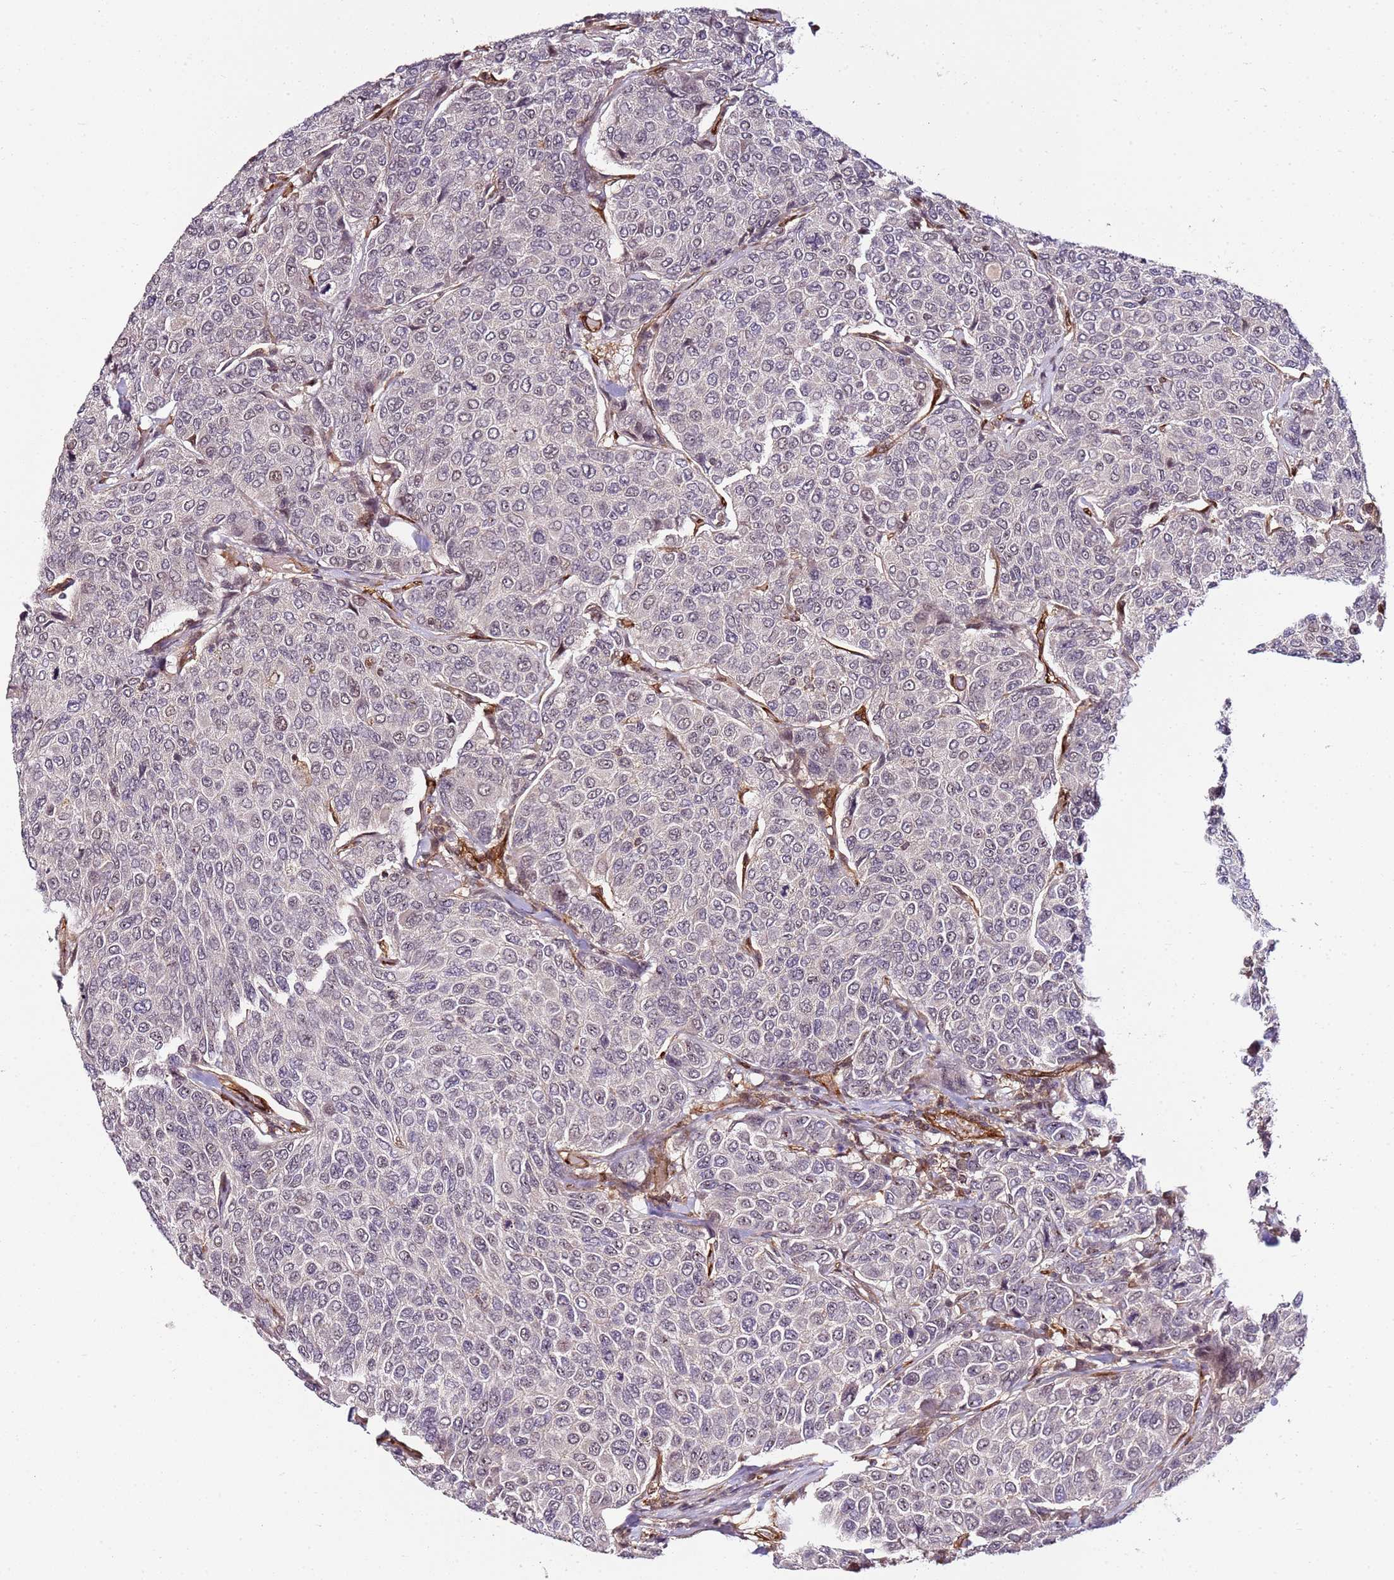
{"staining": {"intensity": "negative", "quantity": "none", "location": "none"}, "tissue": "breast cancer", "cell_type": "Tumor cells", "image_type": "cancer", "snomed": [{"axis": "morphology", "description": "Duct carcinoma"}, {"axis": "topography", "description": "Breast"}], "caption": "Protein analysis of breast intraductal carcinoma exhibits no significant staining in tumor cells.", "gene": "CCNYL1", "patient": {"sex": "female", "age": 55}}